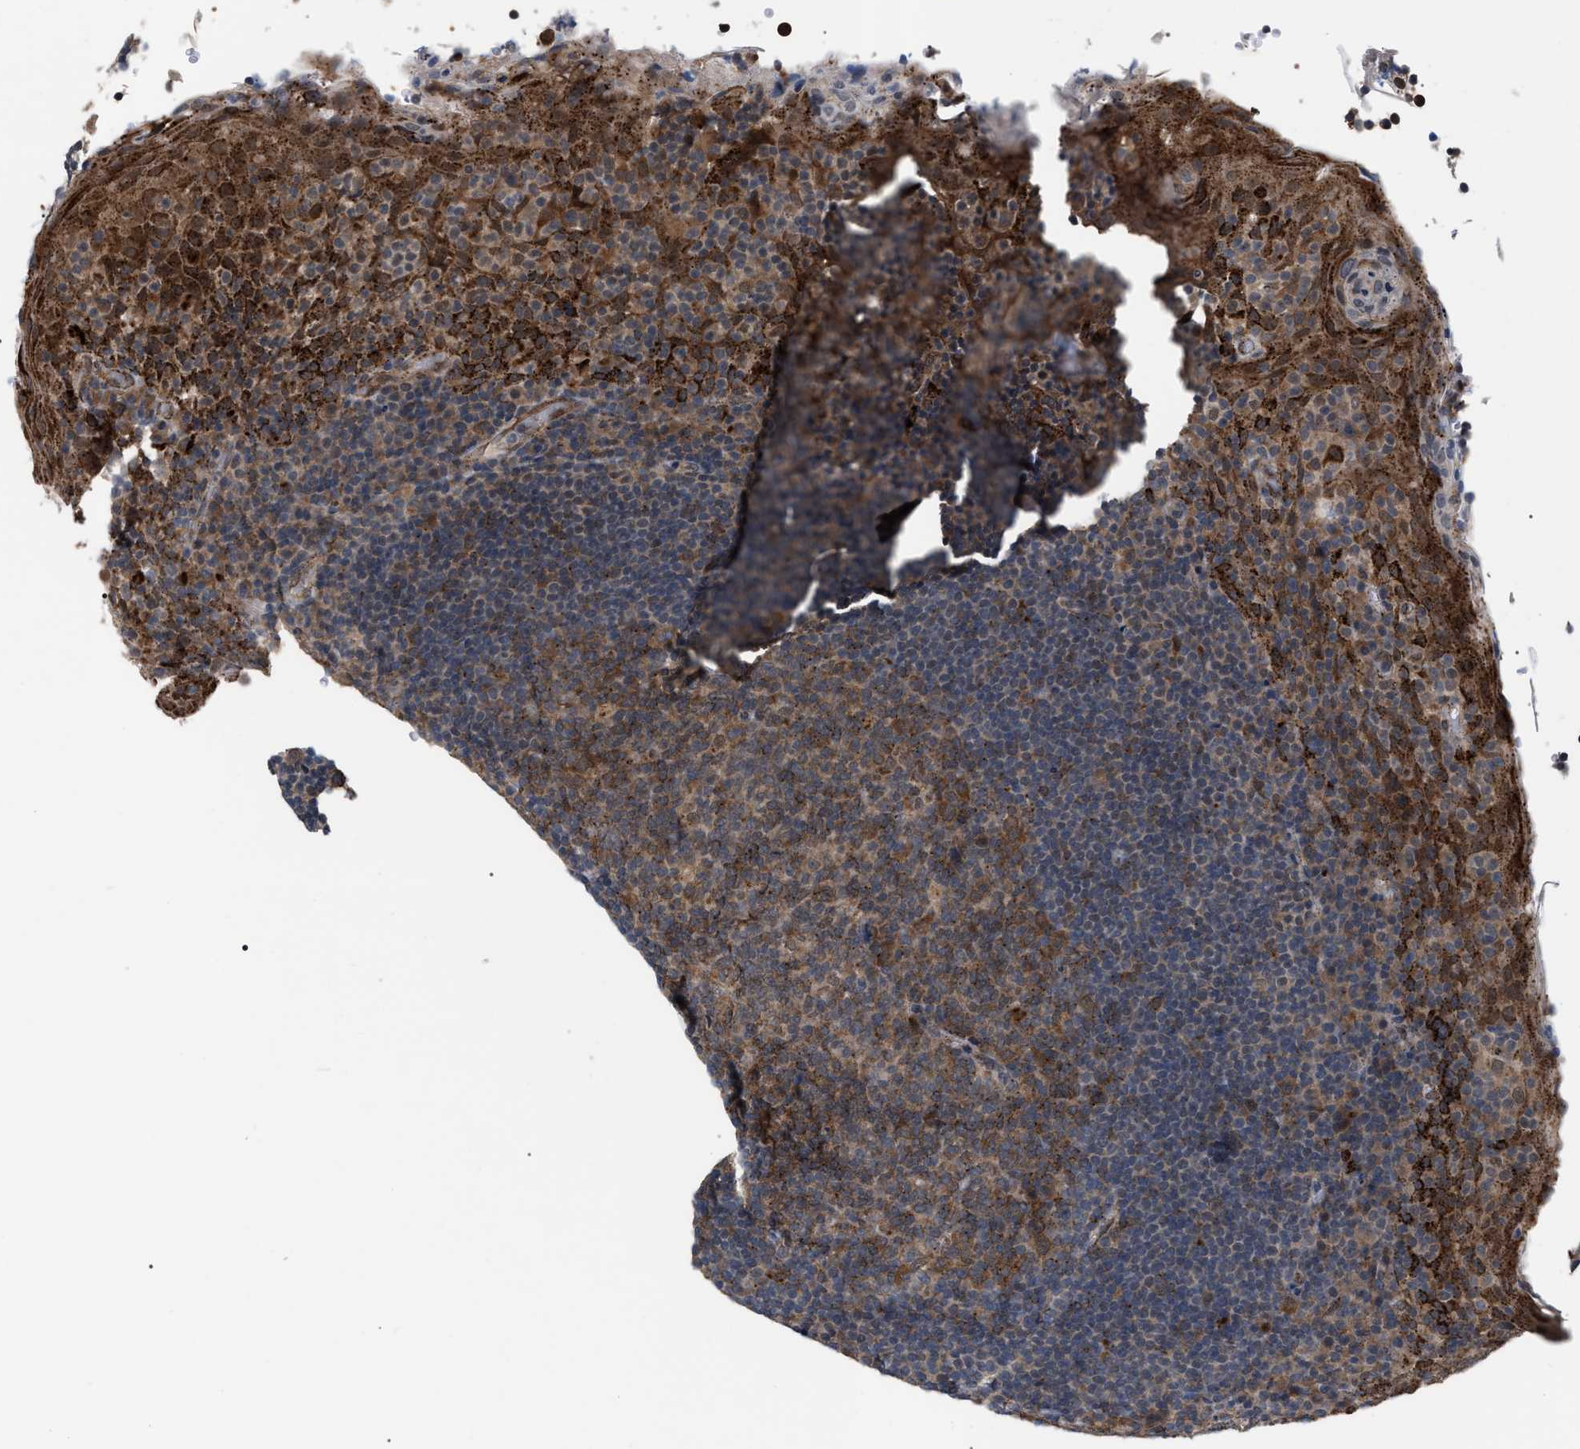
{"staining": {"intensity": "moderate", "quantity": ">75%", "location": "cytoplasmic/membranous"}, "tissue": "tonsil", "cell_type": "Germinal center cells", "image_type": "normal", "snomed": [{"axis": "morphology", "description": "Normal tissue, NOS"}, {"axis": "topography", "description": "Tonsil"}], "caption": "A medium amount of moderate cytoplasmic/membranous staining is present in approximately >75% of germinal center cells in unremarkable tonsil. The protein is shown in brown color, while the nuclei are stained blue.", "gene": "UPF1", "patient": {"sex": "male", "age": 17}}